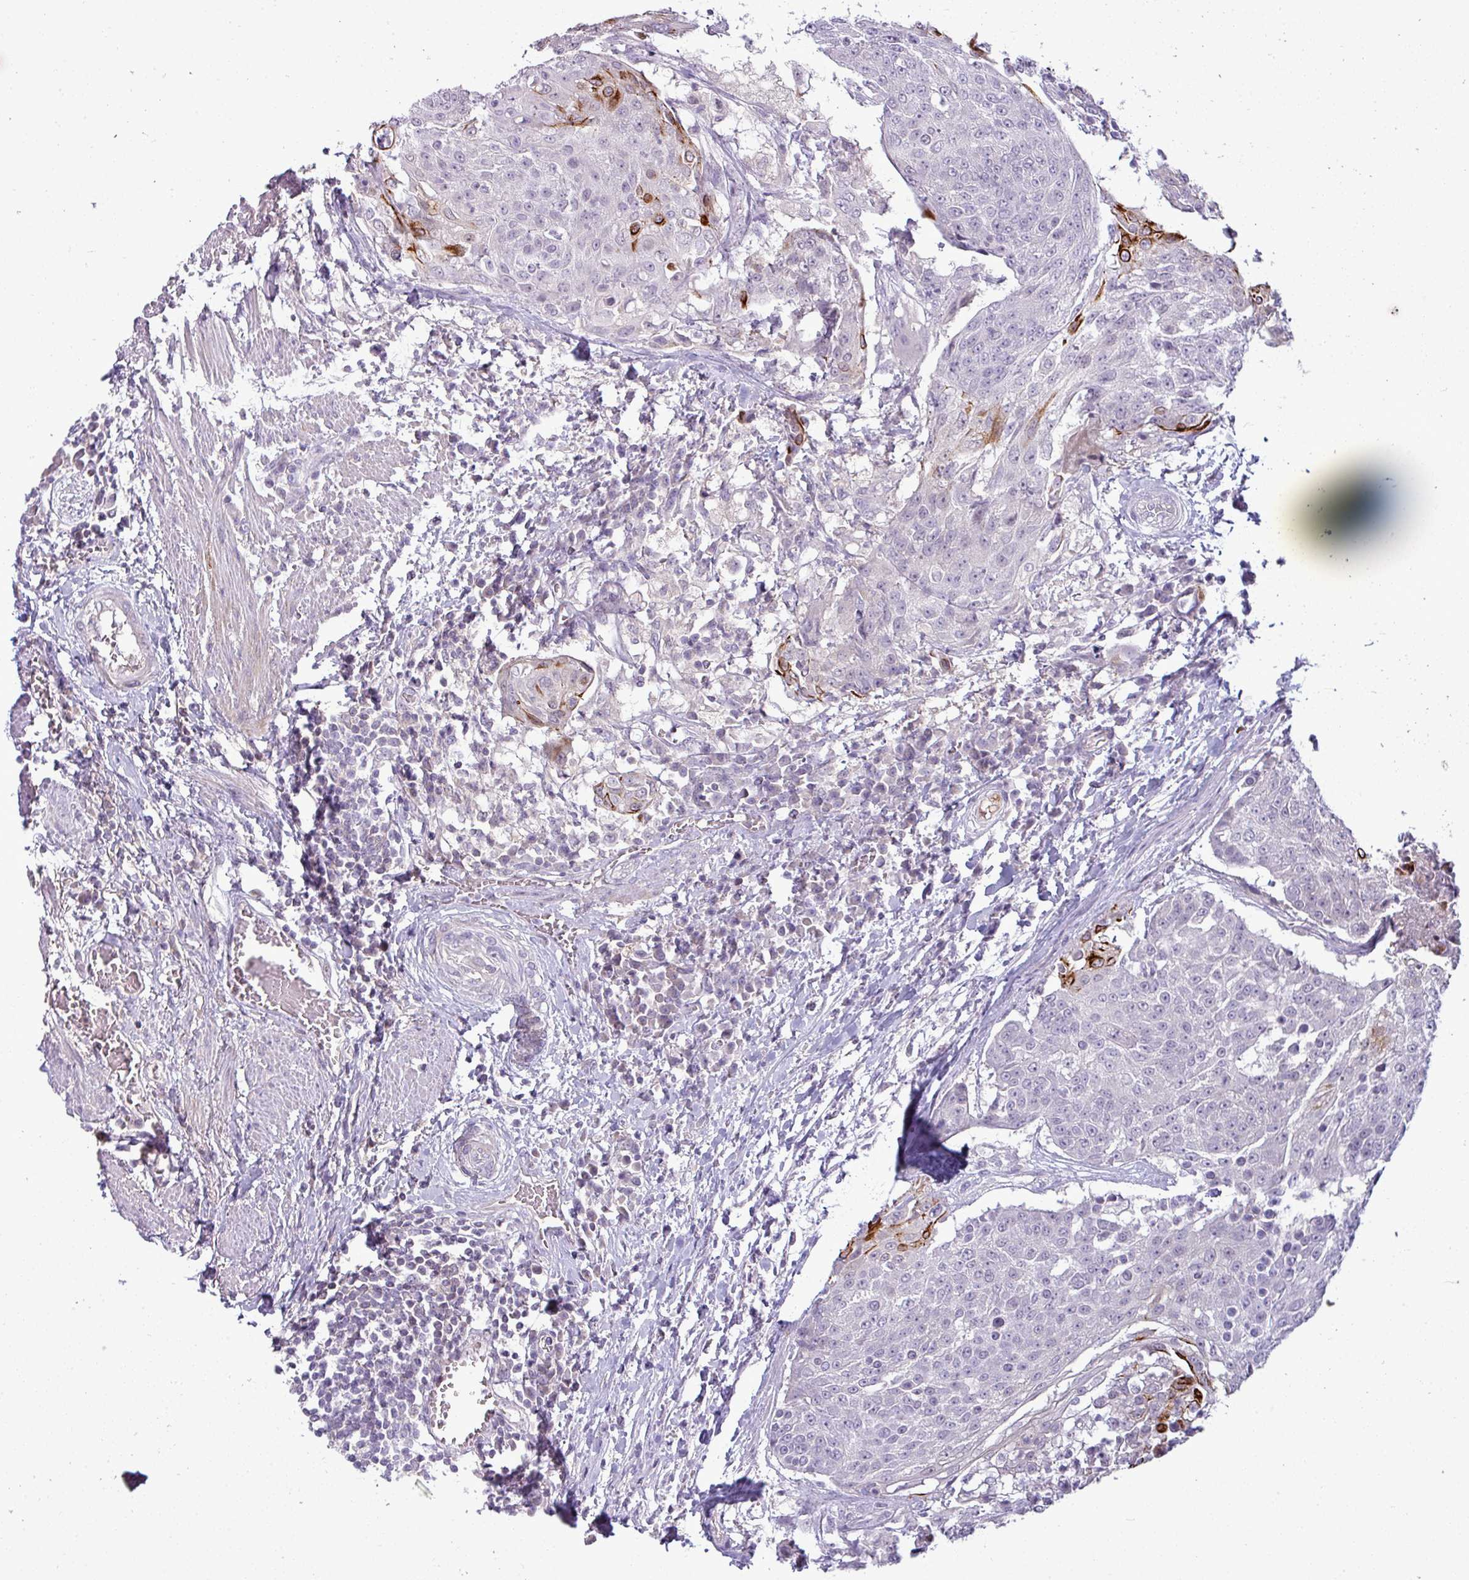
{"staining": {"intensity": "strong", "quantity": "<25%", "location": "cytoplasmic/membranous"}, "tissue": "urothelial cancer", "cell_type": "Tumor cells", "image_type": "cancer", "snomed": [{"axis": "morphology", "description": "Urothelial carcinoma, High grade"}, {"axis": "topography", "description": "Urinary bladder"}], "caption": "A micrograph showing strong cytoplasmic/membranous expression in approximately <25% of tumor cells in urothelial cancer, as visualized by brown immunohistochemical staining.", "gene": "APOM", "patient": {"sex": "female", "age": 63}}